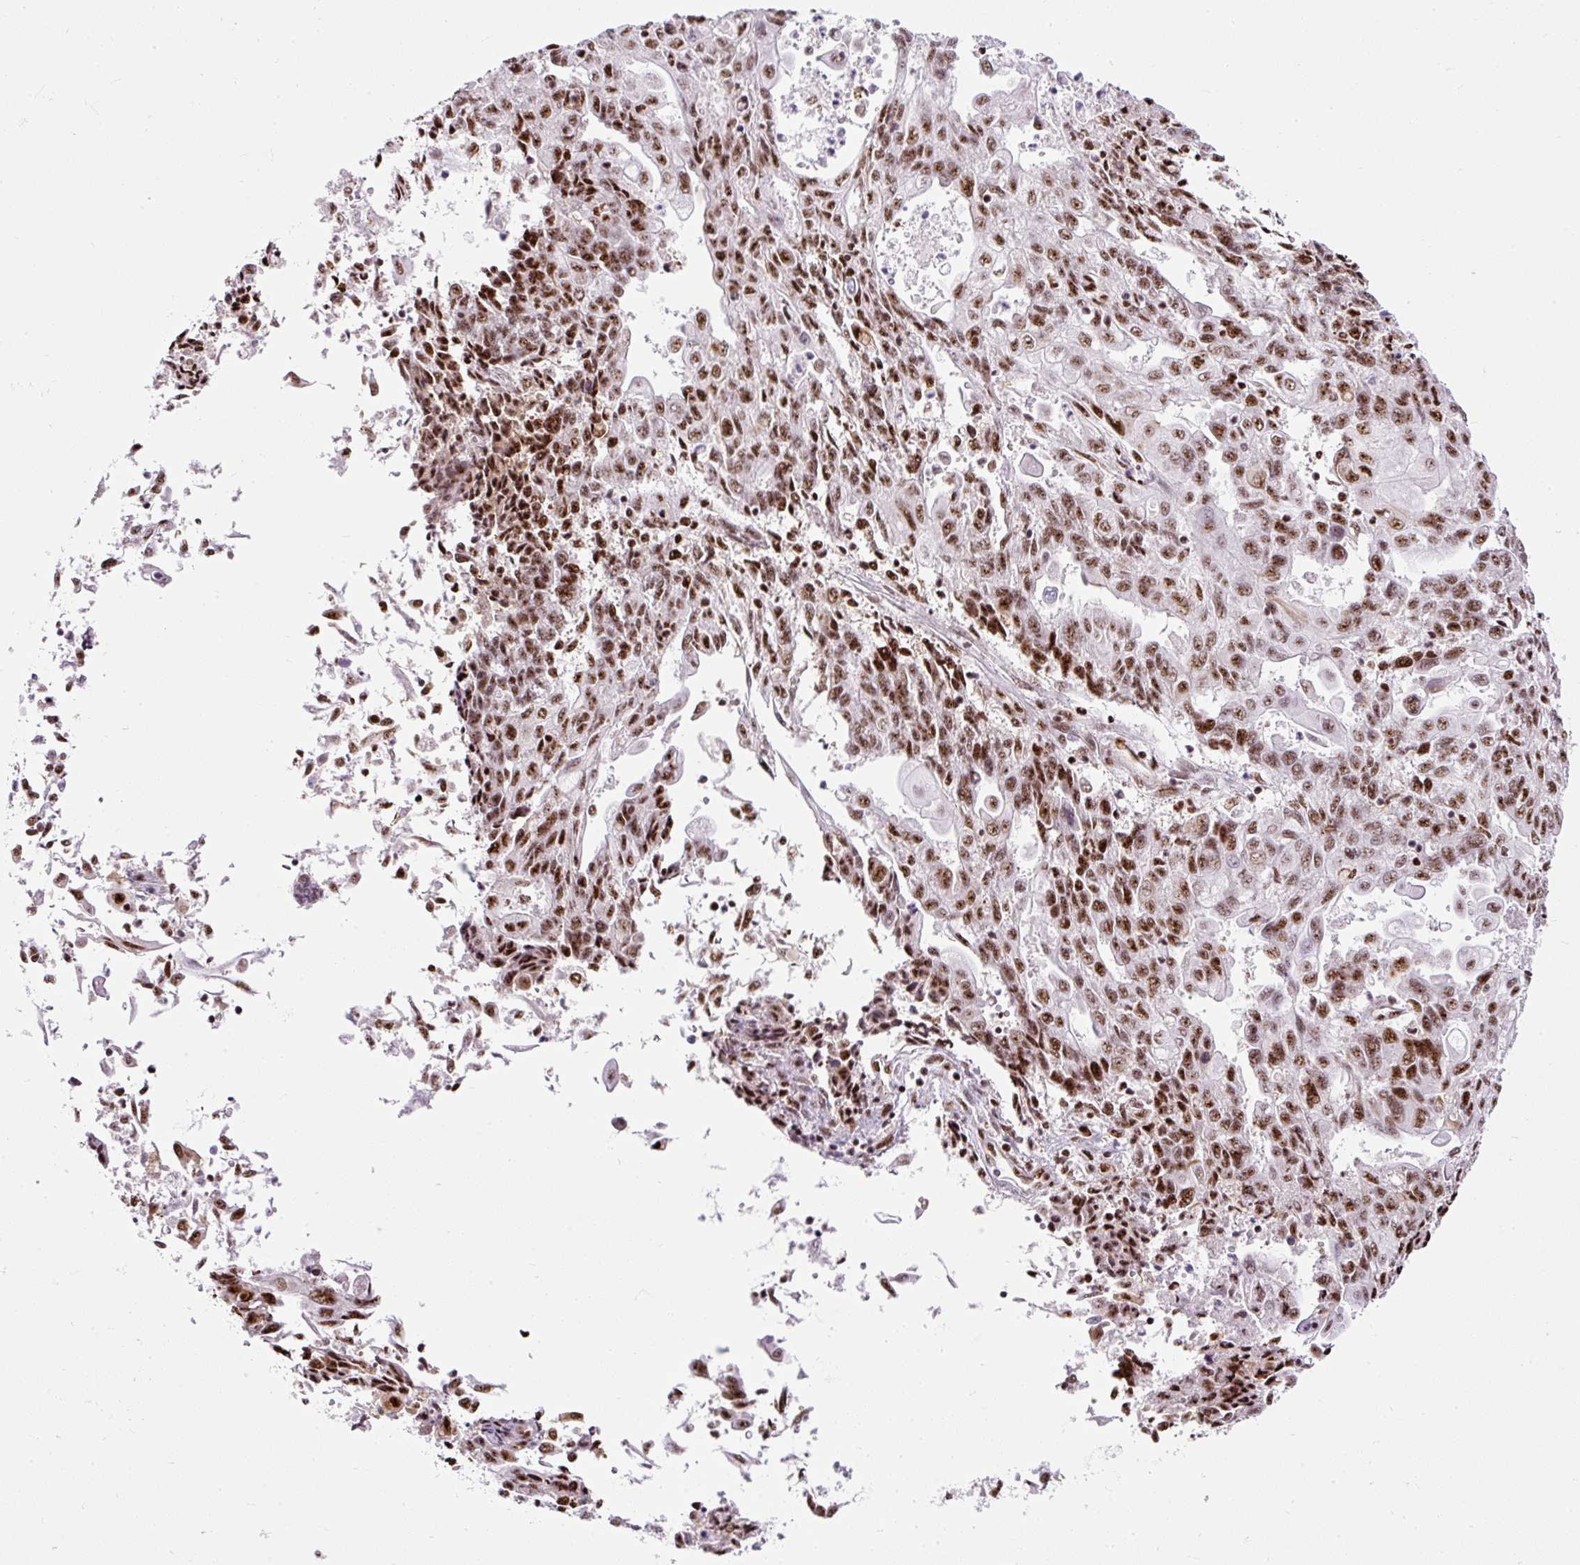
{"staining": {"intensity": "moderate", "quantity": ">75%", "location": "nuclear"}, "tissue": "endometrial cancer", "cell_type": "Tumor cells", "image_type": "cancer", "snomed": [{"axis": "morphology", "description": "Adenocarcinoma, NOS"}, {"axis": "topography", "description": "Endometrium"}], "caption": "Tumor cells demonstrate medium levels of moderate nuclear positivity in about >75% of cells in endometrial adenocarcinoma.", "gene": "LUC7L2", "patient": {"sex": "female", "age": 54}}